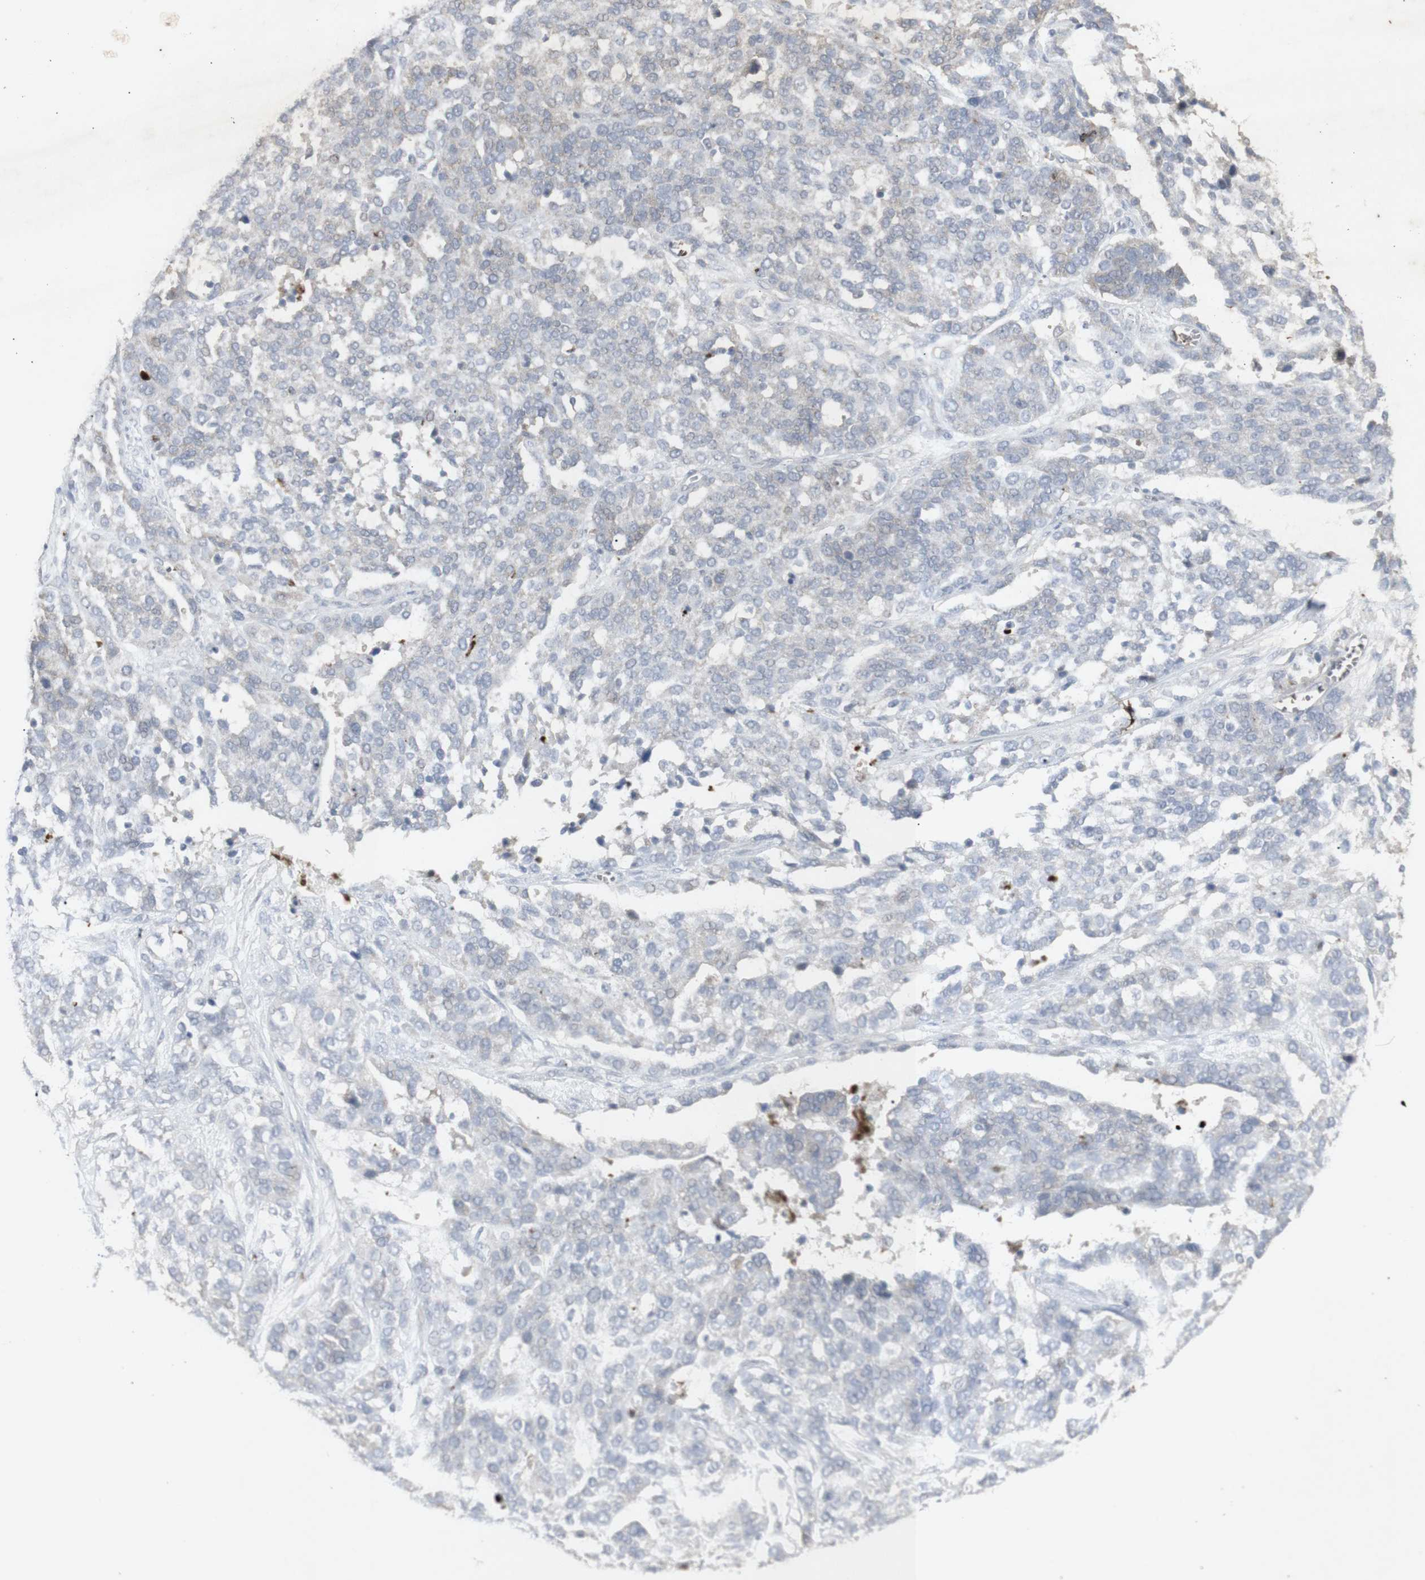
{"staining": {"intensity": "weak", "quantity": ">75%", "location": "cytoplasmic/membranous"}, "tissue": "ovarian cancer", "cell_type": "Tumor cells", "image_type": "cancer", "snomed": [{"axis": "morphology", "description": "Cystadenocarcinoma, serous, NOS"}, {"axis": "topography", "description": "Ovary"}], "caption": "This histopathology image displays immunohistochemistry staining of human serous cystadenocarcinoma (ovarian), with low weak cytoplasmic/membranous expression in about >75% of tumor cells.", "gene": "INS", "patient": {"sex": "female", "age": 44}}